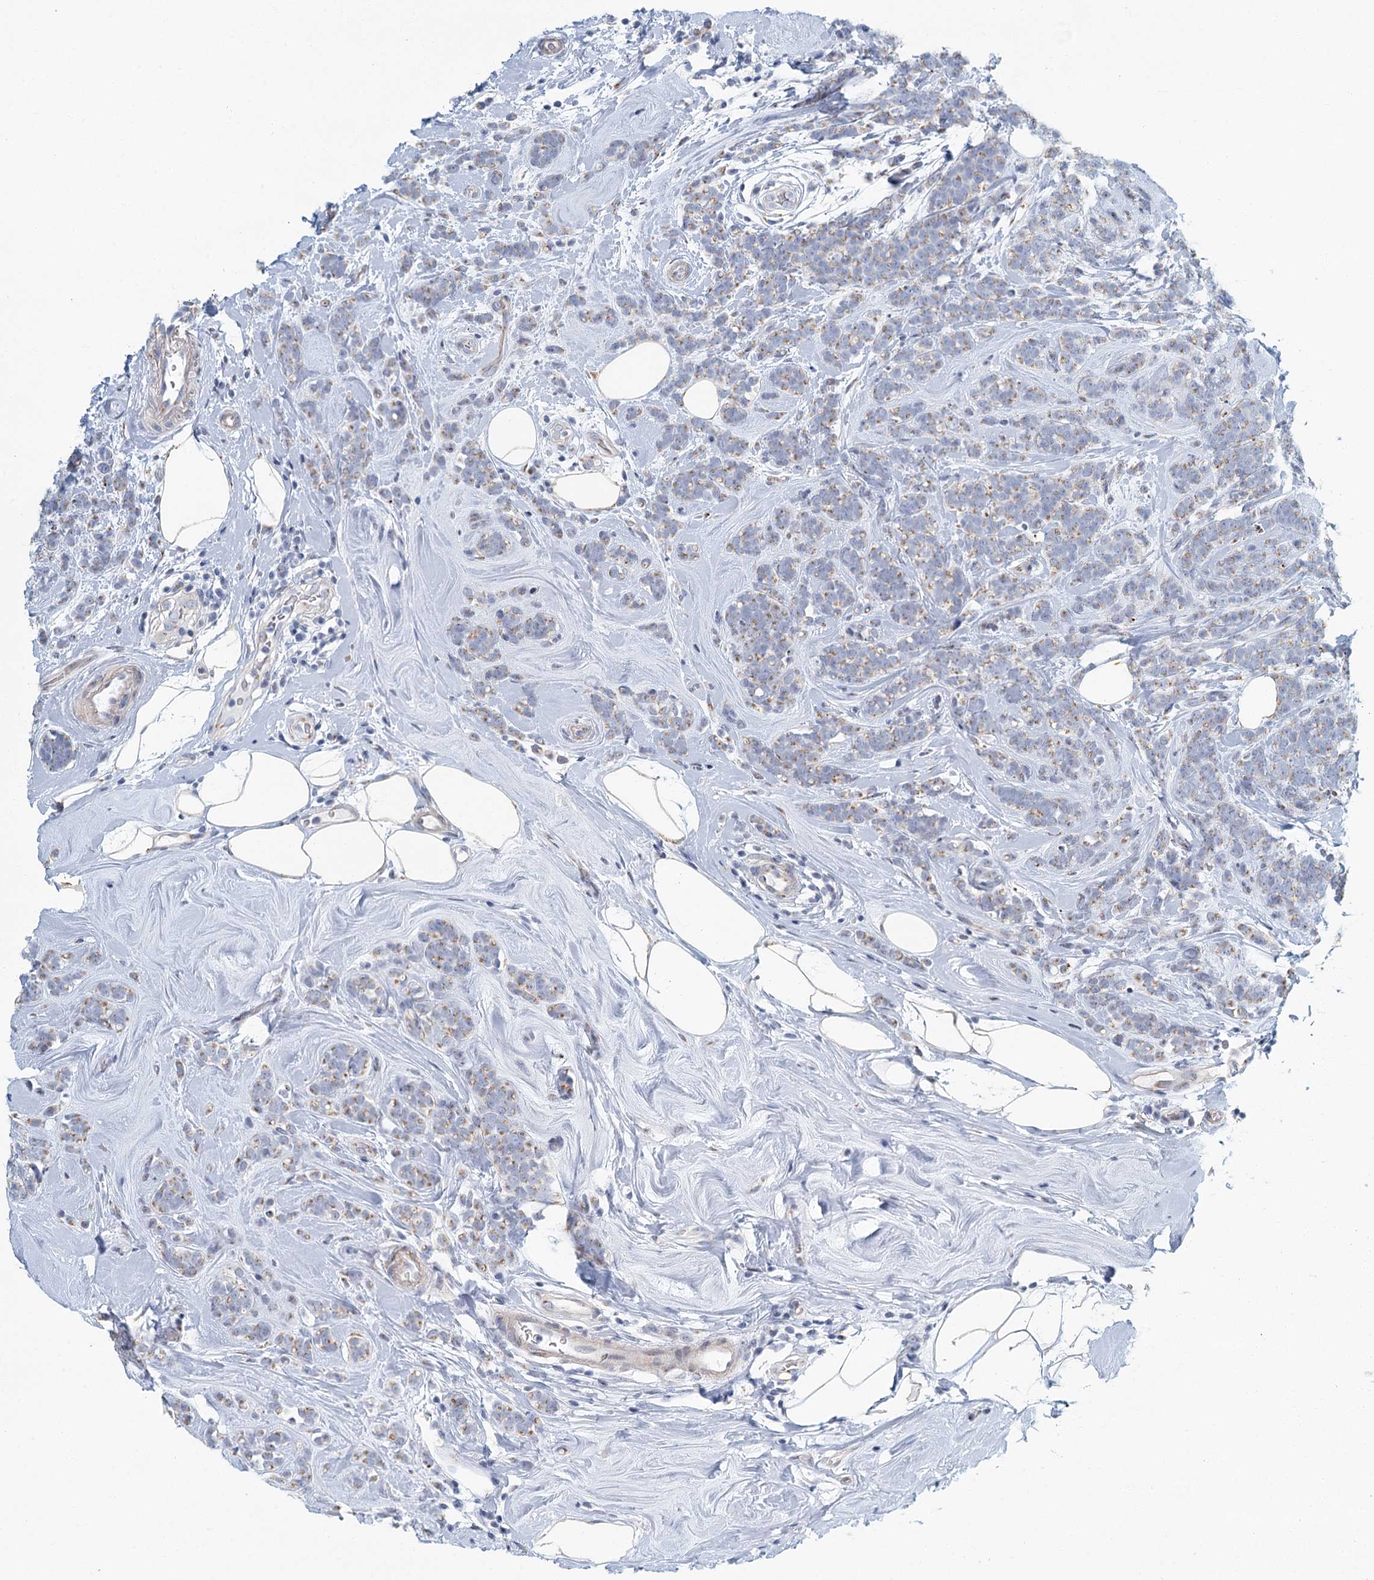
{"staining": {"intensity": "weak", "quantity": "25%-75%", "location": "cytoplasmic/membranous"}, "tissue": "breast cancer", "cell_type": "Tumor cells", "image_type": "cancer", "snomed": [{"axis": "morphology", "description": "Lobular carcinoma"}, {"axis": "topography", "description": "Breast"}], "caption": "Brown immunohistochemical staining in human breast cancer demonstrates weak cytoplasmic/membranous expression in about 25%-75% of tumor cells. The staining was performed using DAB, with brown indicating positive protein expression. Nuclei are stained blue with hematoxylin.", "gene": "ZNF527", "patient": {"sex": "female", "age": 58}}